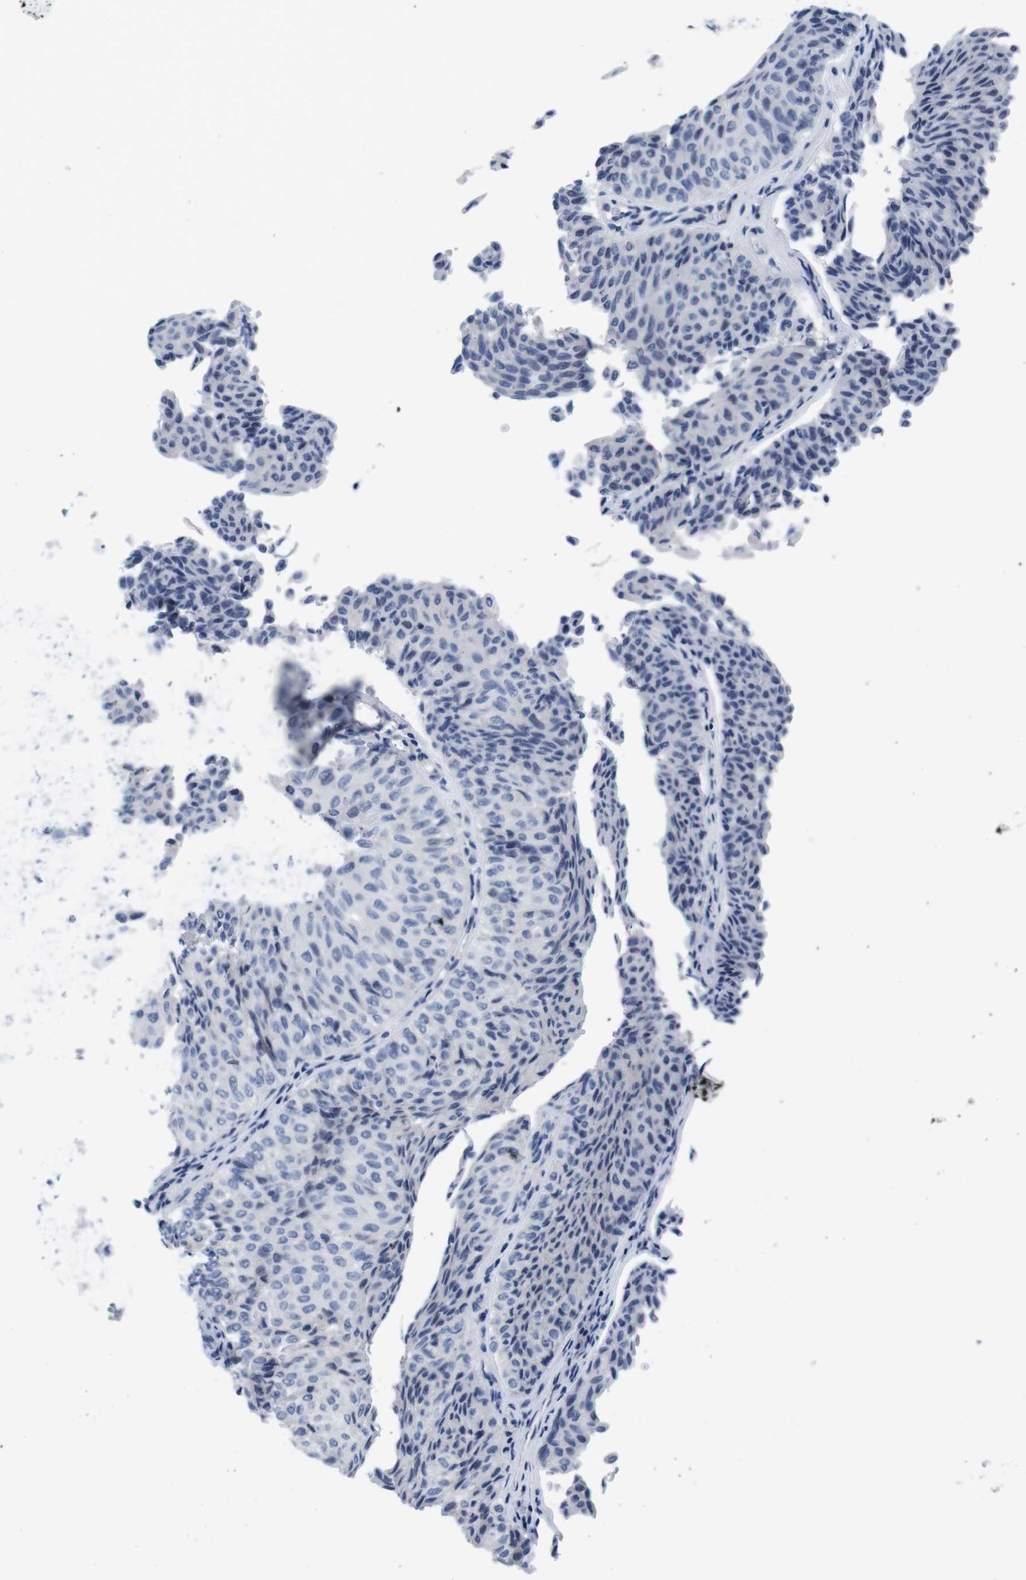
{"staining": {"intensity": "negative", "quantity": "none", "location": "none"}, "tissue": "urothelial cancer", "cell_type": "Tumor cells", "image_type": "cancer", "snomed": [{"axis": "morphology", "description": "Urothelial carcinoma, Low grade"}, {"axis": "topography", "description": "Urinary bladder"}], "caption": "IHC image of urothelial cancer stained for a protein (brown), which reveals no positivity in tumor cells.", "gene": "C1RL", "patient": {"sex": "male", "age": 78}}